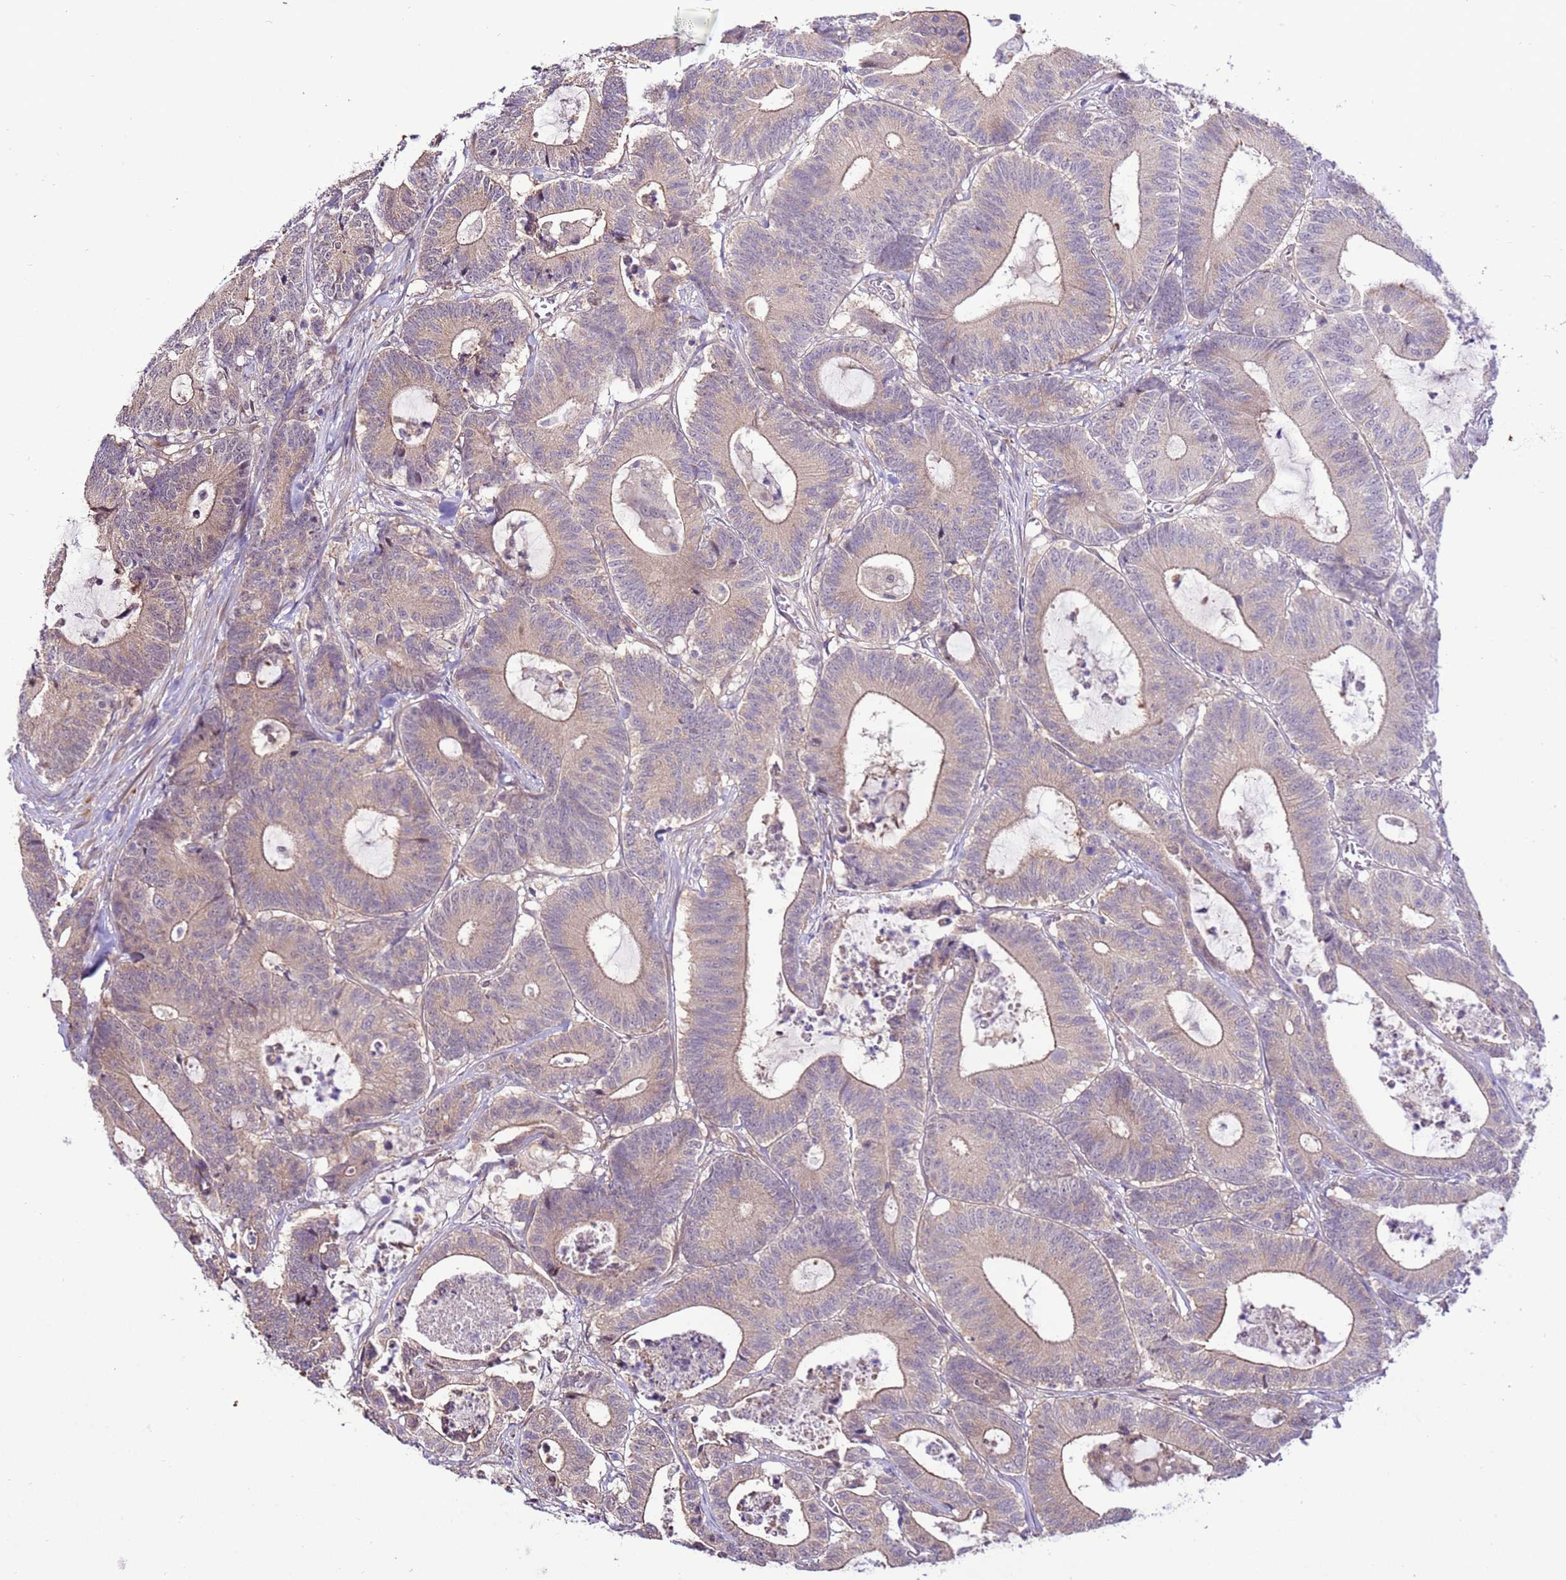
{"staining": {"intensity": "weak", "quantity": "25%-75%", "location": "cytoplasmic/membranous"}, "tissue": "colorectal cancer", "cell_type": "Tumor cells", "image_type": "cancer", "snomed": [{"axis": "morphology", "description": "Adenocarcinoma, NOS"}, {"axis": "topography", "description": "Colon"}], "caption": "Tumor cells display weak cytoplasmic/membranous expression in approximately 25%-75% of cells in adenocarcinoma (colorectal). The protein of interest is shown in brown color, while the nuclei are stained blue.", "gene": "SCARA3", "patient": {"sex": "female", "age": 84}}